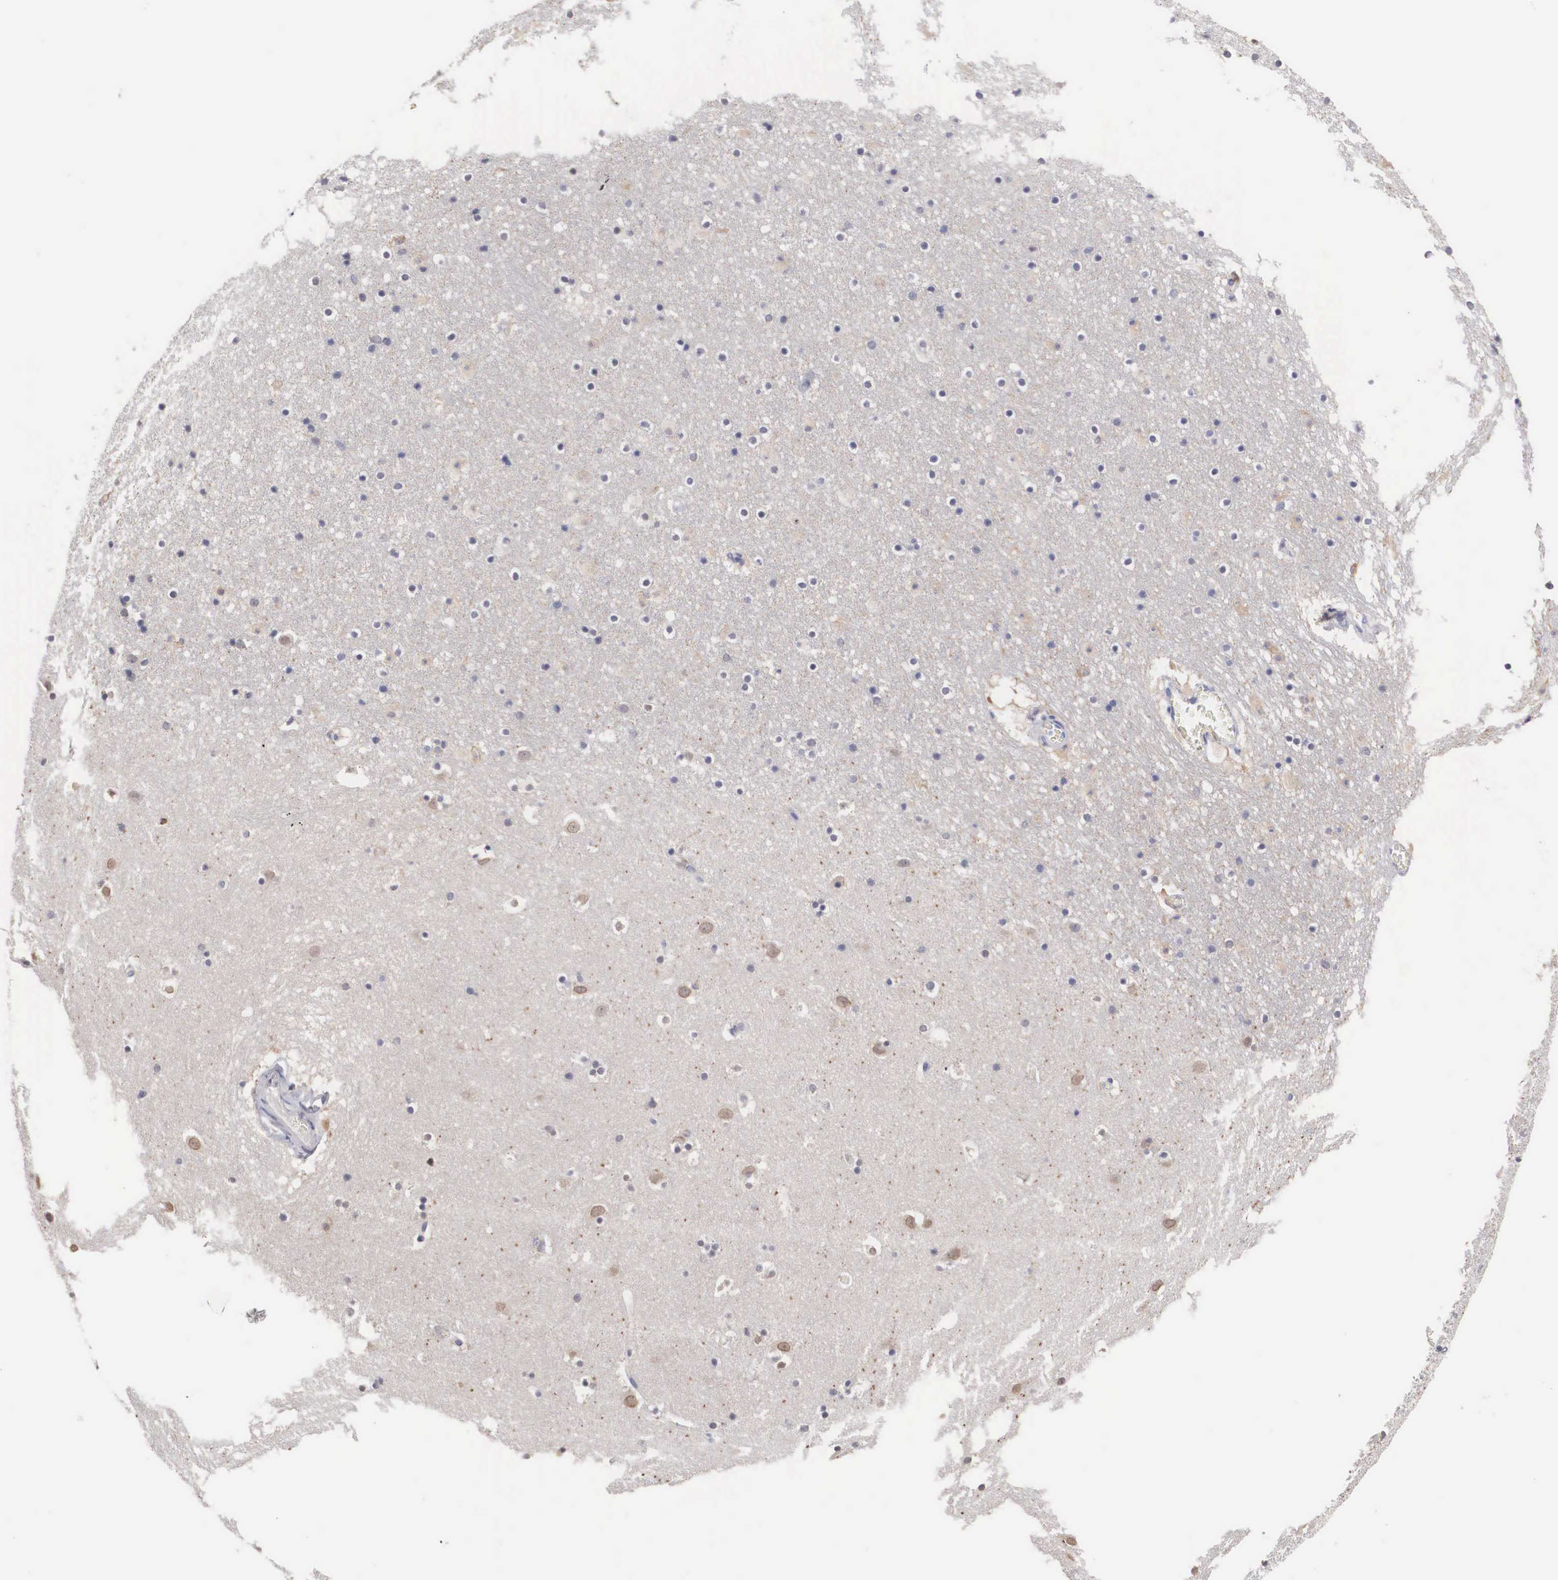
{"staining": {"intensity": "negative", "quantity": "none", "location": "none"}, "tissue": "caudate", "cell_type": "Glial cells", "image_type": "normal", "snomed": [{"axis": "morphology", "description": "Normal tissue, NOS"}, {"axis": "topography", "description": "Lateral ventricle wall"}], "caption": "Glial cells are negative for protein expression in unremarkable human caudate. Nuclei are stained in blue.", "gene": "HMOX1", "patient": {"sex": "male", "age": 45}}